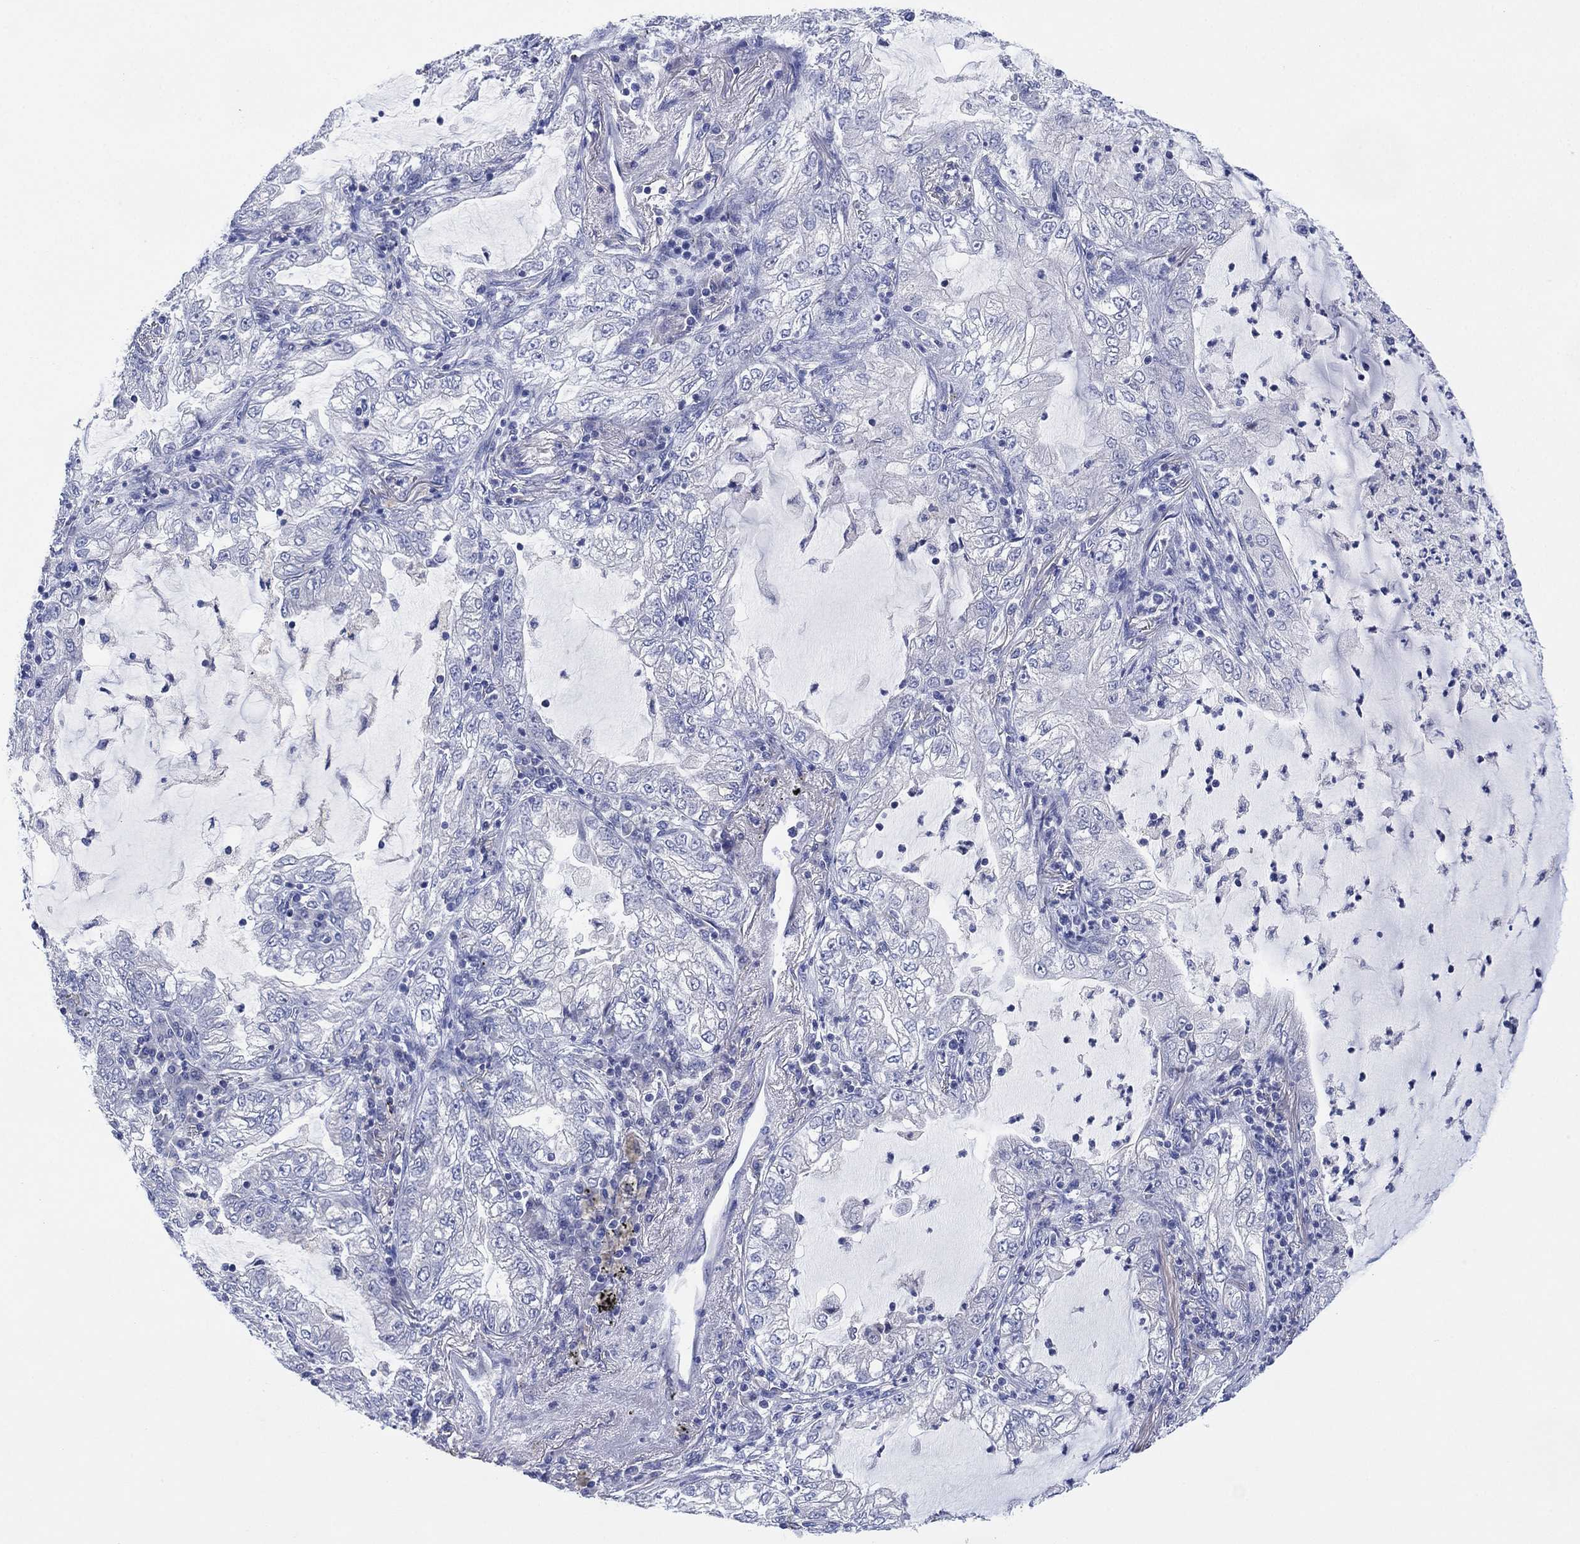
{"staining": {"intensity": "negative", "quantity": "none", "location": "none"}, "tissue": "lung cancer", "cell_type": "Tumor cells", "image_type": "cancer", "snomed": [{"axis": "morphology", "description": "Adenocarcinoma, NOS"}, {"axis": "topography", "description": "Lung"}], "caption": "DAB (3,3'-diaminobenzidine) immunohistochemical staining of human lung cancer reveals no significant positivity in tumor cells.", "gene": "CHRNA3", "patient": {"sex": "female", "age": 73}}